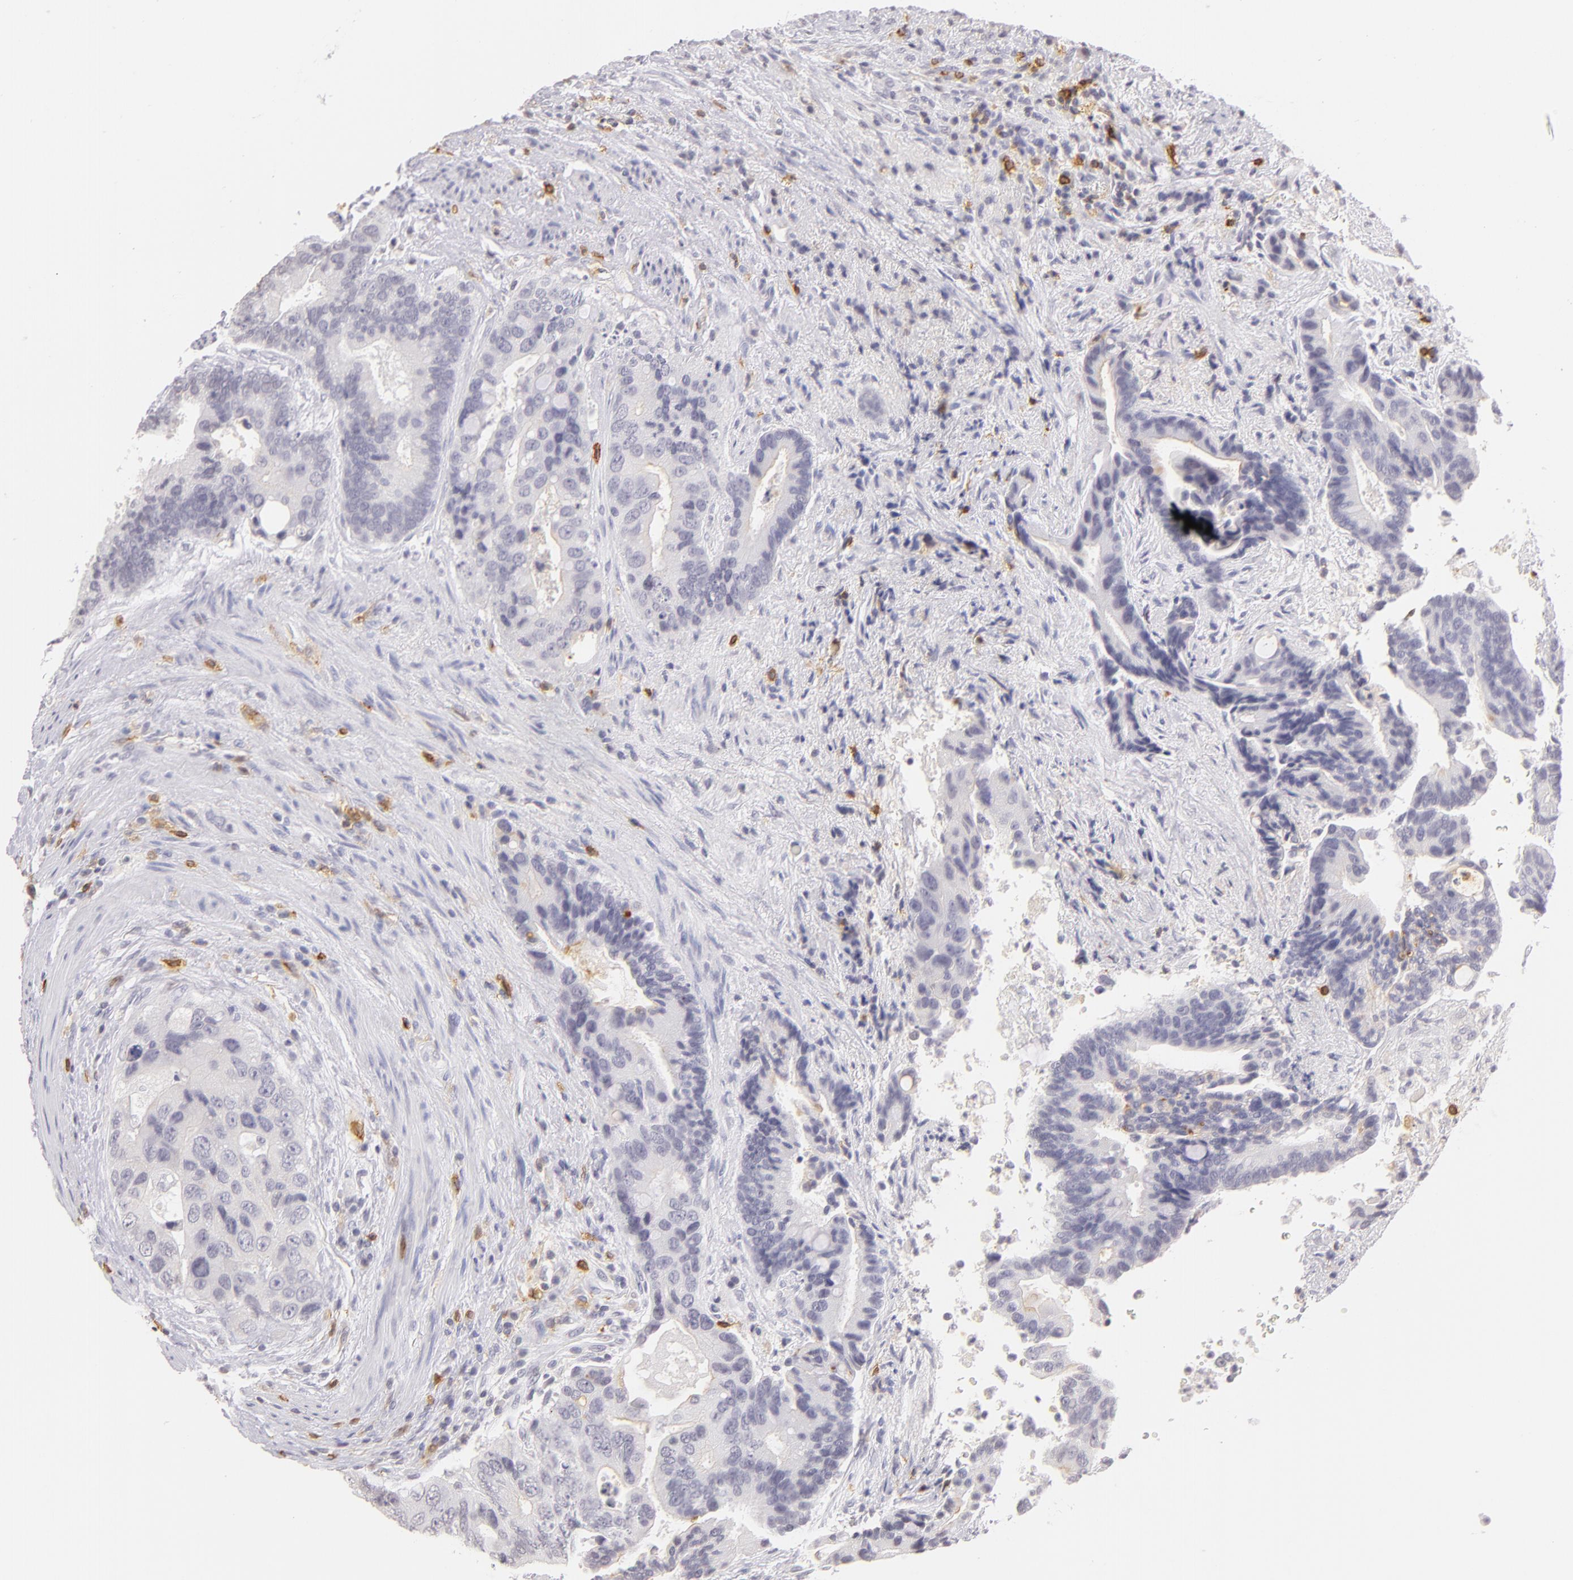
{"staining": {"intensity": "moderate", "quantity": "<25%", "location": "cytoplasmic/membranous"}, "tissue": "colorectal cancer", "cell_type": "Tumor cells", "image_type": "cancer", "snomed": [{"axis": "morphology", "description": "Adenocarcinoma, NOS"}, {"axis": "topography", "description": "Rectum"}], "caption": "Colorectal cancer (adenocarcinoma) tissue reveals moderate cytoplasmic/membranous positivity in approximately <25% of tumor cells, visualized by immunohistochemistry.", "gene": "IL2RA", "patient": {"sex": "female", "age": 67}}